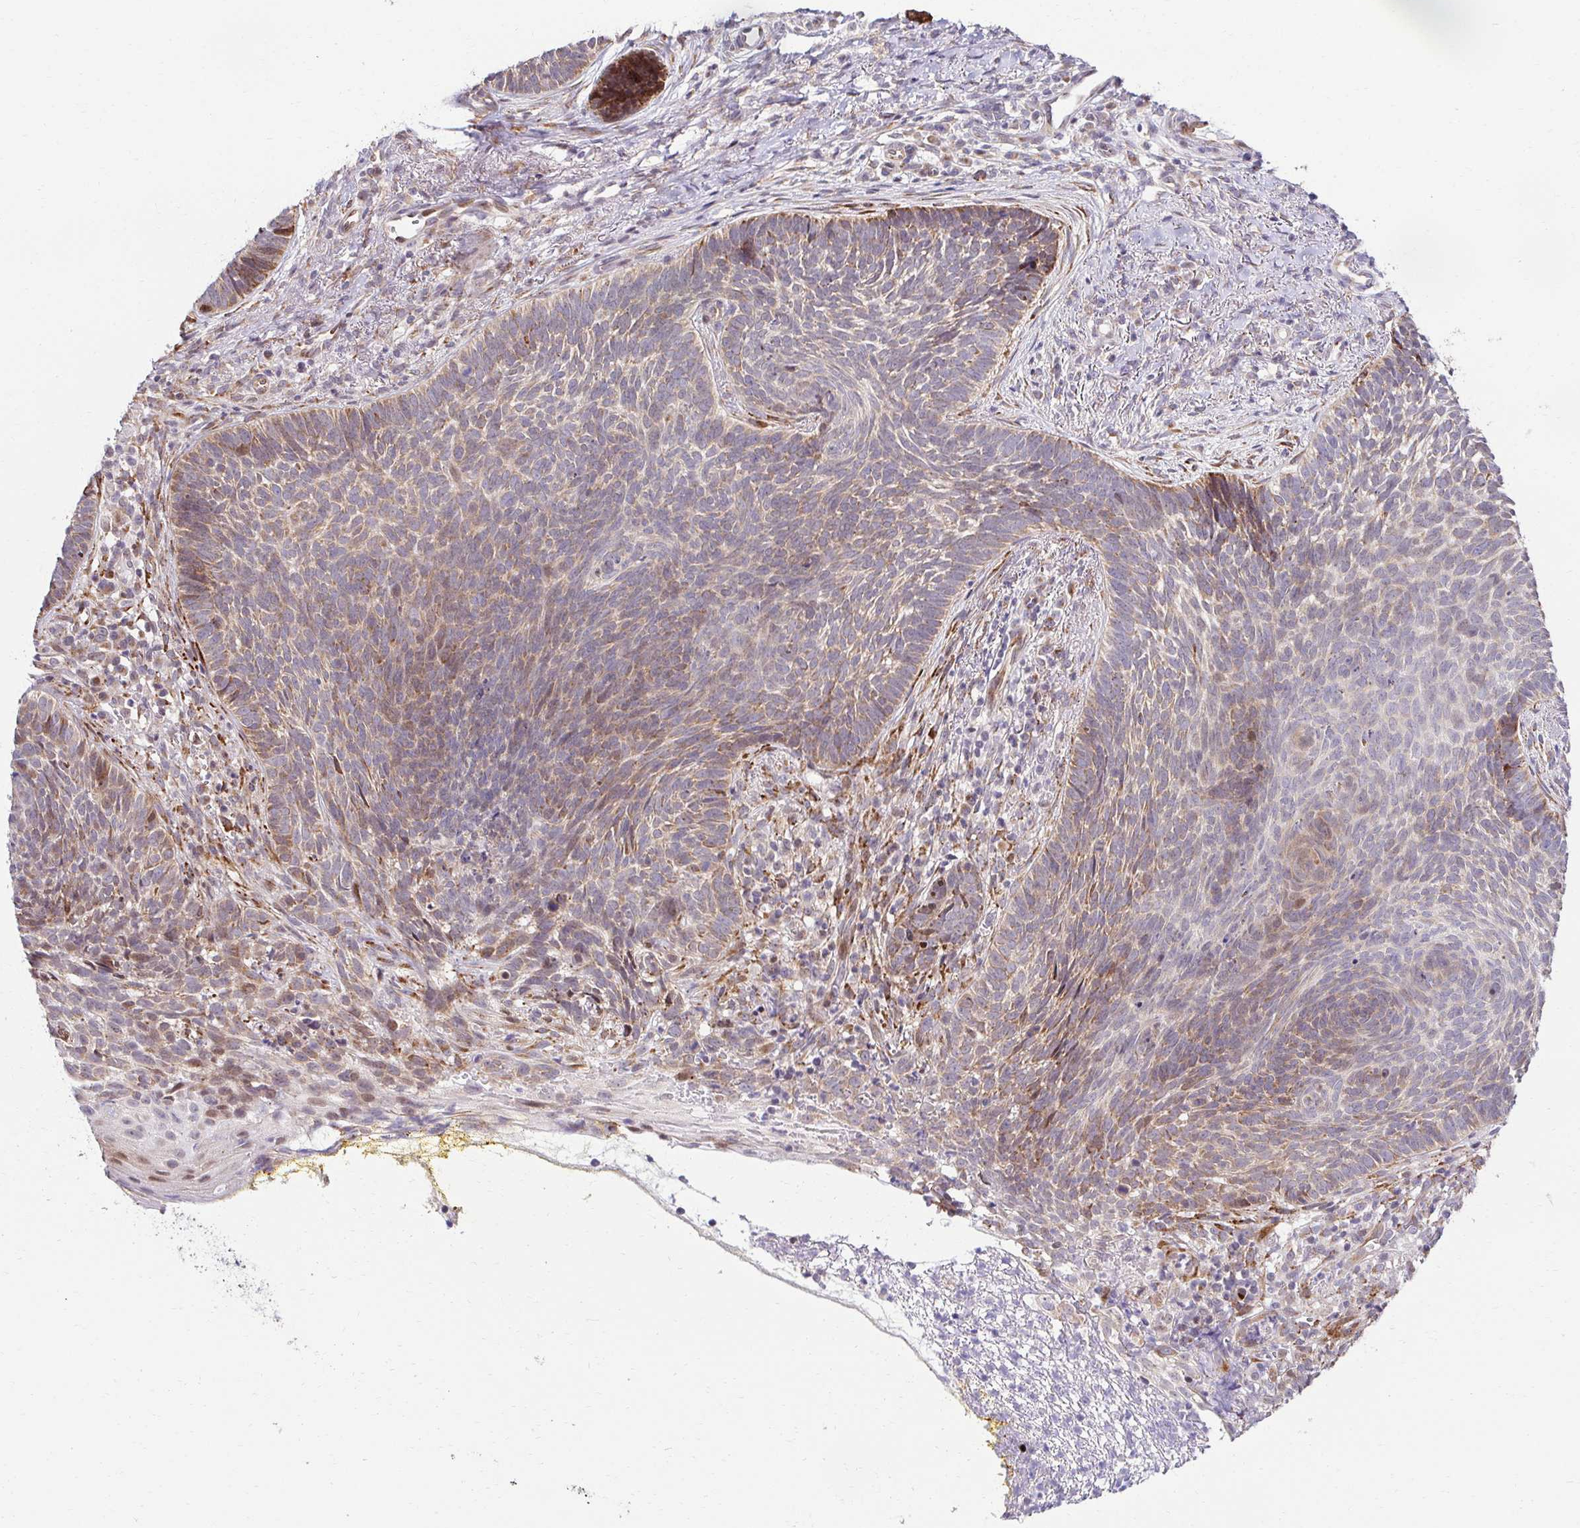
{"staining": {"intensity": "moderate", "quantity": "25%-75%", "location": "cytoplasmic/membranous"}, "tissue": "skin cancer", "cell_type": "Tumor cells", "image_type": "cancer", "snomed": [{"axis": "morphology", "description": "Basal cell carcinoma"}, {"axis": "topography", "description": "Skin"}], "caption": "Skin cancer (basal cell carcinoma) stained with a brown dye exhibits moderate cytoplasmic/membranous positive staining in approximately 25%-75% of tumor cells.", "gene": "HPS1", "patient": {"sex": "female", "age": 74}}